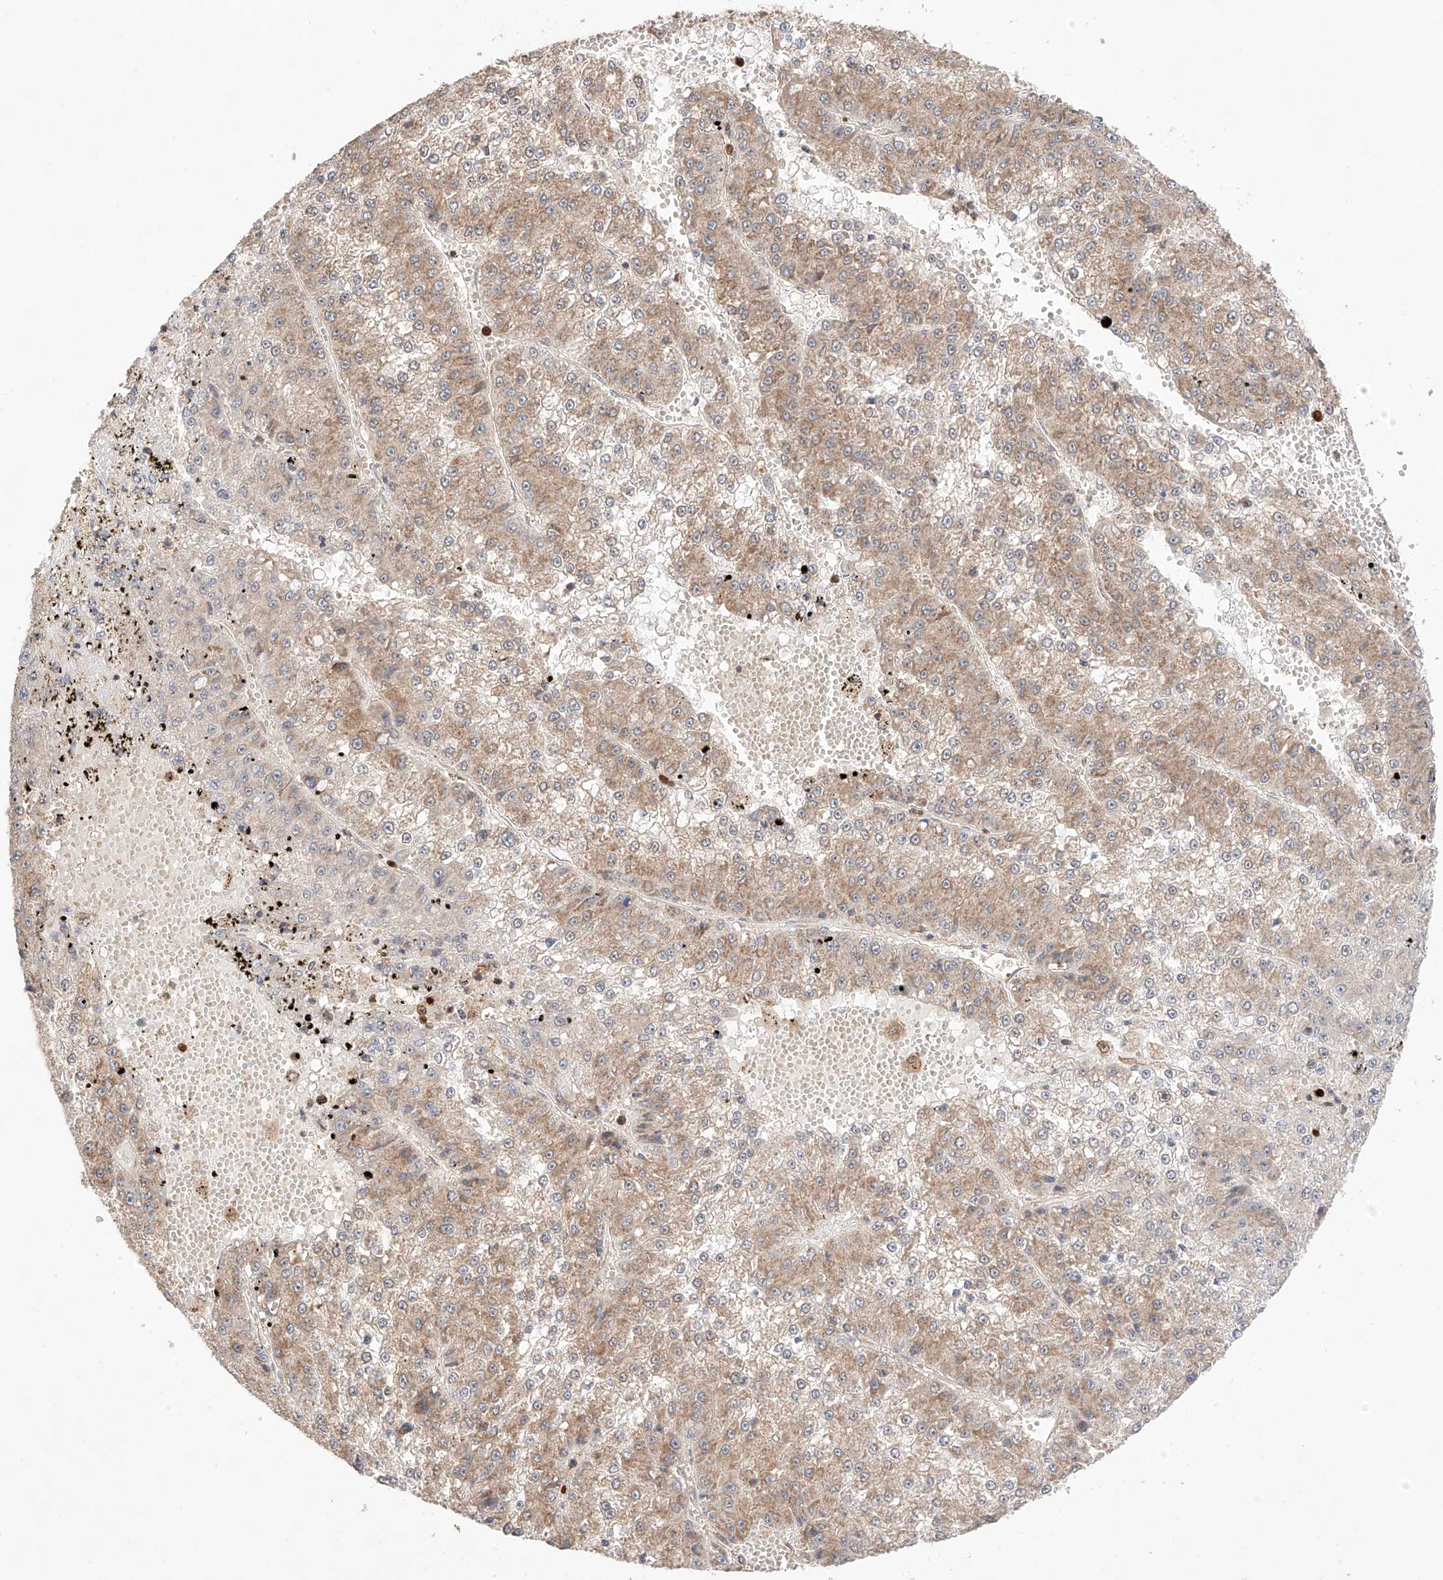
{"staining": {"intensity": "weak", "quantity": "25%-75%", "location": "cytoplasmic/membranous"}, "tissue": "liver cancer", "cell_type": "Tumor cells", "image_type": "cancer", "snomed": [{"axis": "morphology", "description": "Carcinoma, Hepatocellular, NOS"}, {"axis": "topography", "description": "Liver"}], "caption": "A brown stain labels weak cytoplasmic/membranous expression of a protein in liver hepatocellular carcinoma tumor cells.", "gene": "IGSF22", "patient": {"sex": "female", "age": 73}}